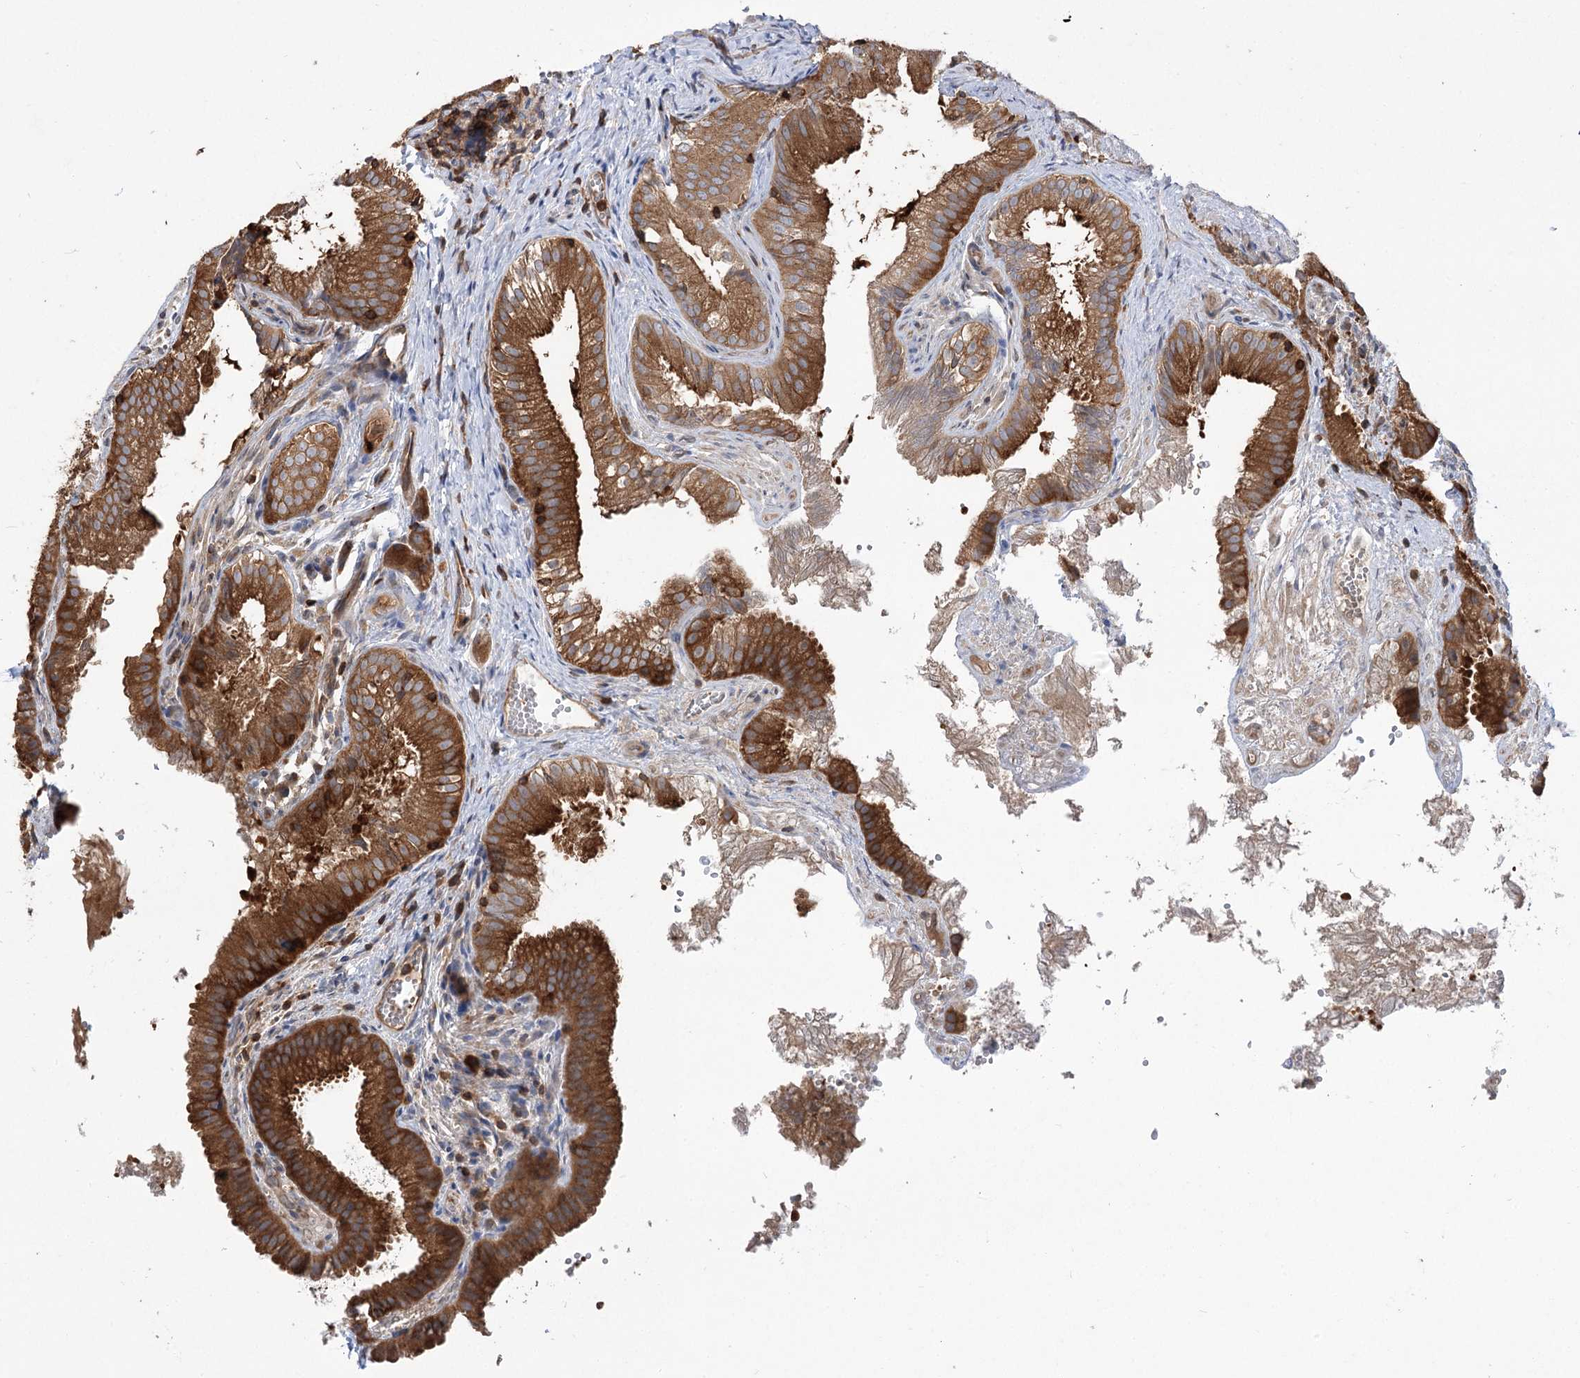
{"staining": {"intensity": "strong", "quantity": ">75%", "location": "cytoplasmic/membranous"}, "tissue": "gallbladder", "cell_type": "Glandular cells", "image_type": "normal", "snomed": [{"axis": "morphology", "description": "Normal tissue, NOS"}, {"axis": "topography", "description": "Gallbladder"}], "caption": "Immunohistochemistry (IHC) of unremarkable human gallbladder exhibits high levels of strong cytoplasmic/membranous expression in about >75% of glandular cells.", "gene": "VPS37B", "patient": {"sex": "female", "age": 30}}